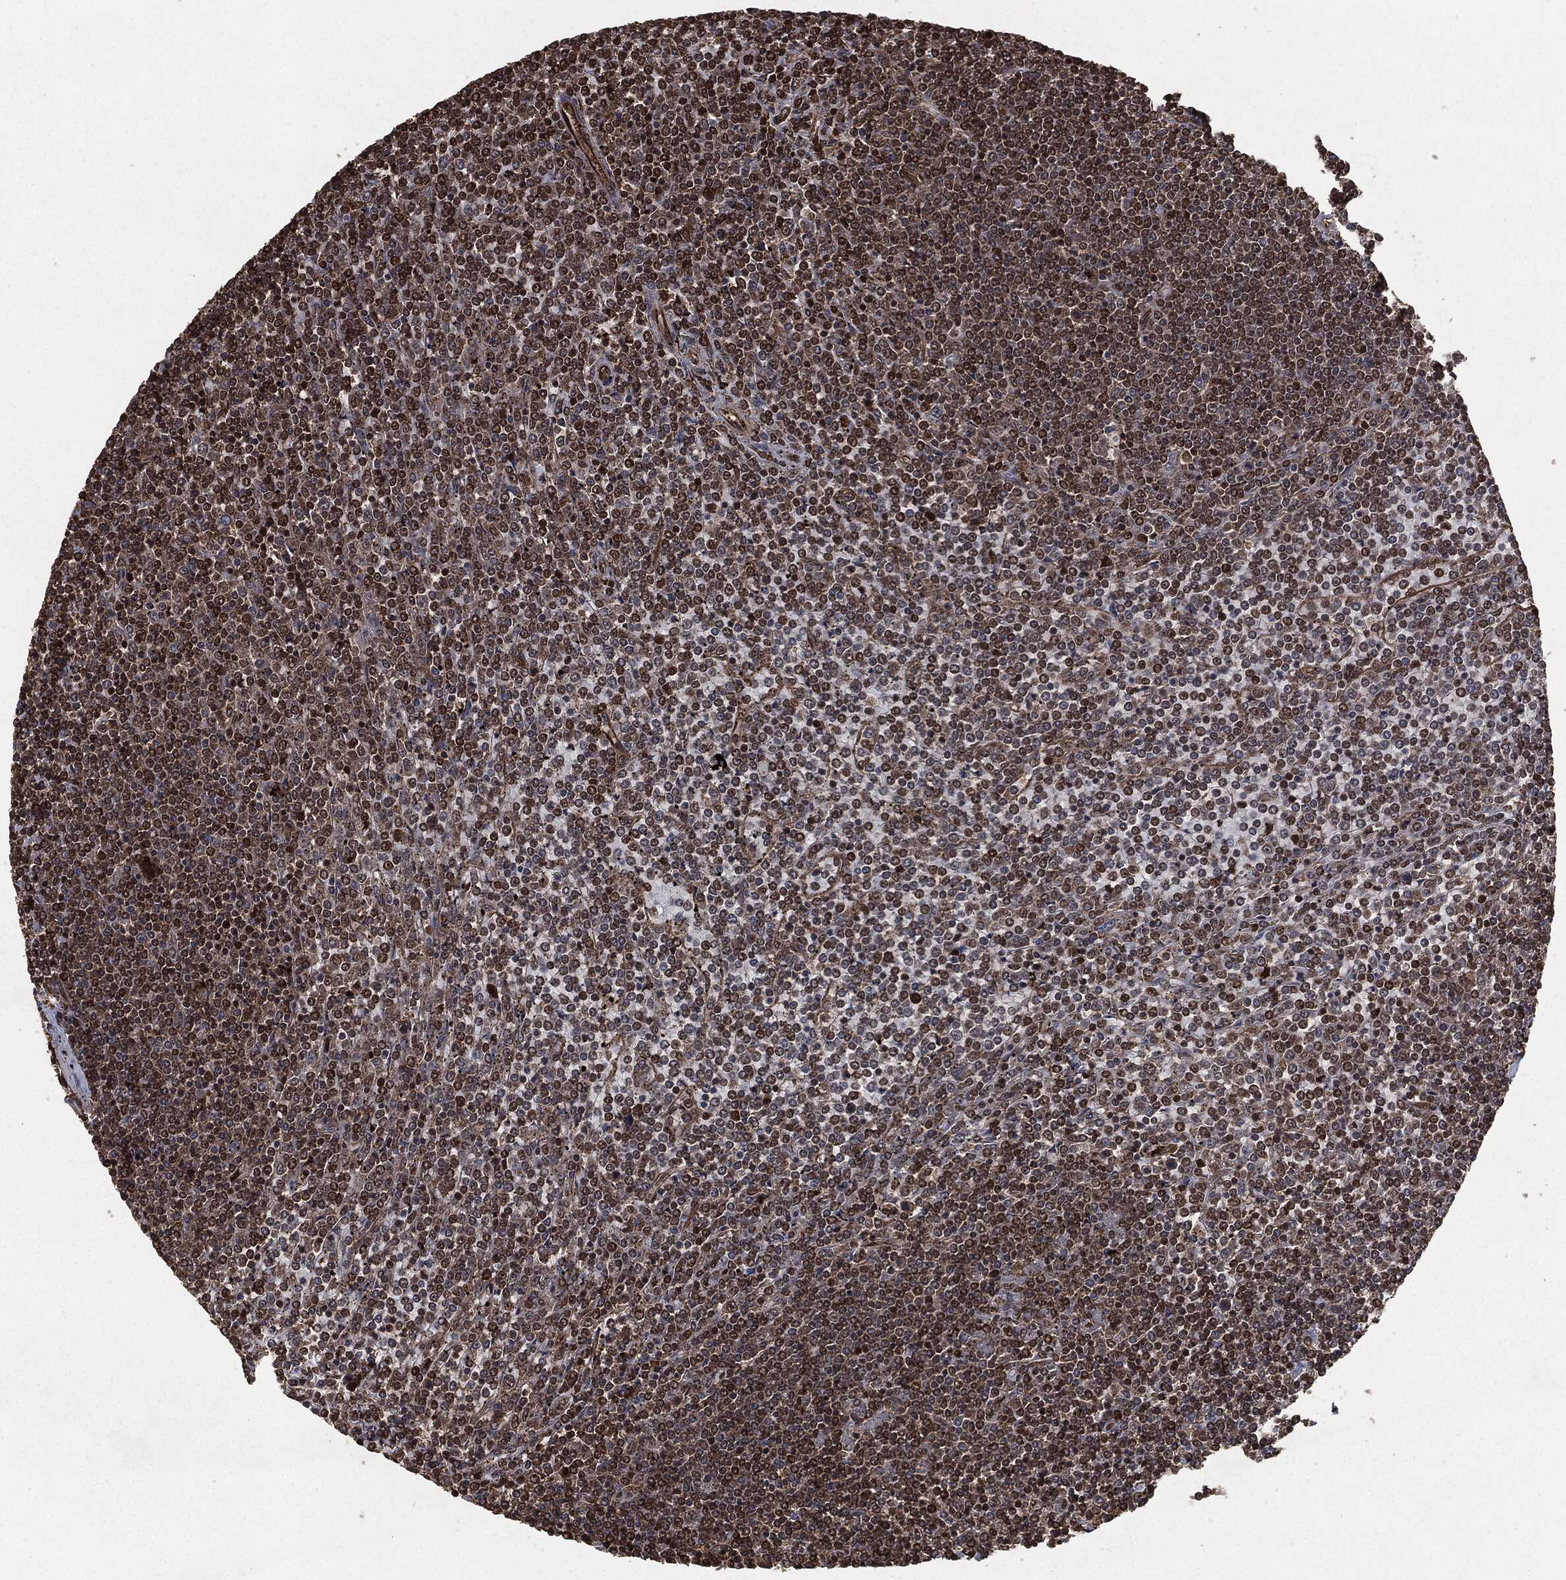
{"staining": {"intensity": "strong", "quantity": "<25%", "location": "nuclear"}, "tissue": "lymphoma", "cell_type": "Tumor cells", "image_type": "cancer", "snomed": [{"axis": "morphology", "description": "Malignant lymphoma, non-Hodgkin's type, Low grade"}, {"axis": "topography", "description": "Spleen"}], "caption": "DAB (3,3'-diaminobenzidine) immunohistochemical staining of human malignant lymphoma, non-Hodgkin's type (low-grade) reveals strong nuclear protein positivity in about <25% of tumor cells.", "gene": "EGFR", "patient": {"sex": "female", "age": 19}}